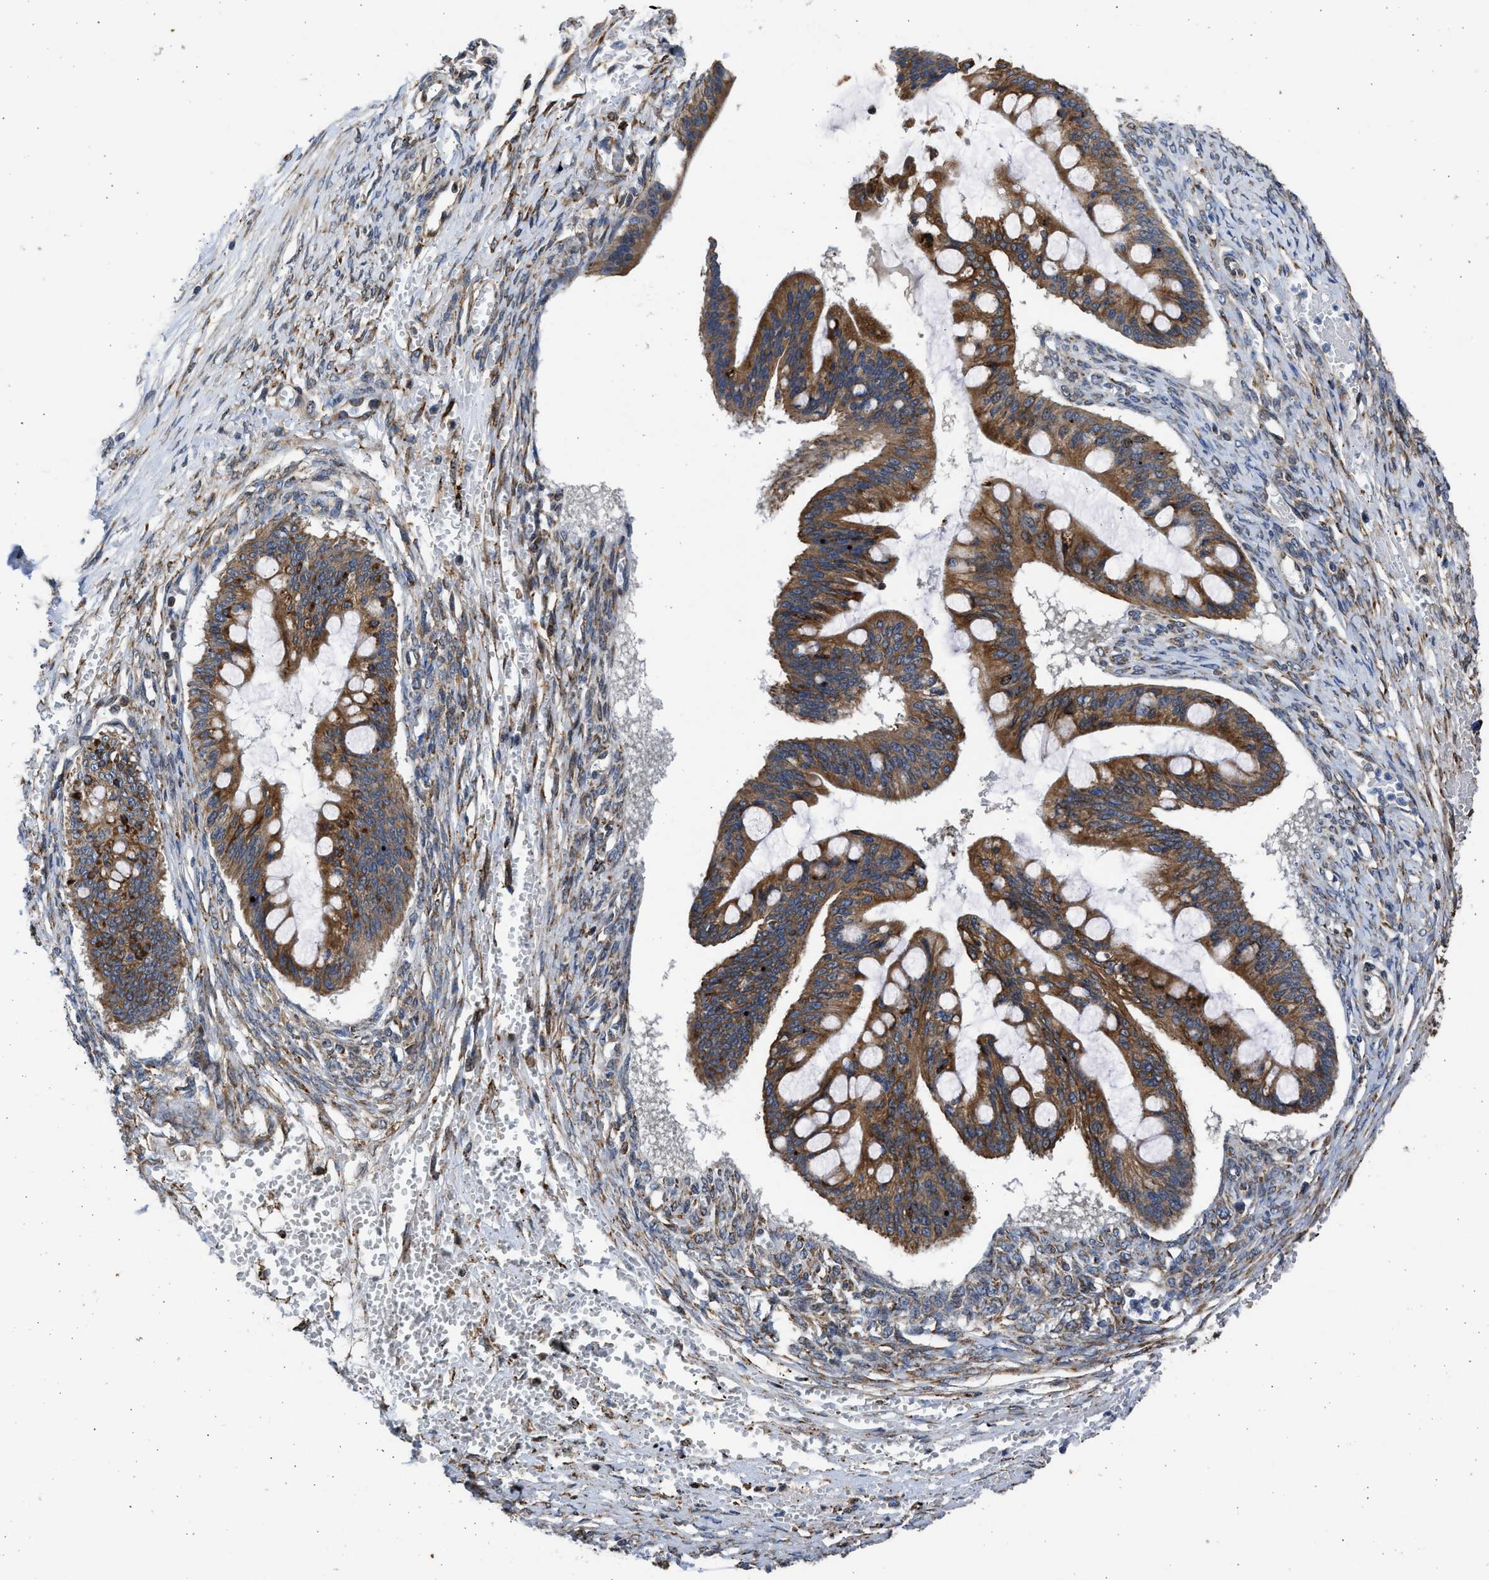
{"staining": {"intensity": "moderate", "quantity": ">75%", "location": "cytoplasmic/membranous"}, "tissue": "ovarian cancer", "cell_type": "Tumor cells", "image_type": "cancer", "snomed": [{"axis": "morphology", "description": "Cystadenocarcinoma, mucinous, NOS"}, {"axis": "topography", "description": "Ovary"}], "caption": "Ovarian cancer (mucinous cystadenocarcinoma) stained with a protein marker demonstrates moderate staining in tumor cells.", "gene": "PLD2", "patient": {"sex": "female", "age": 73}}